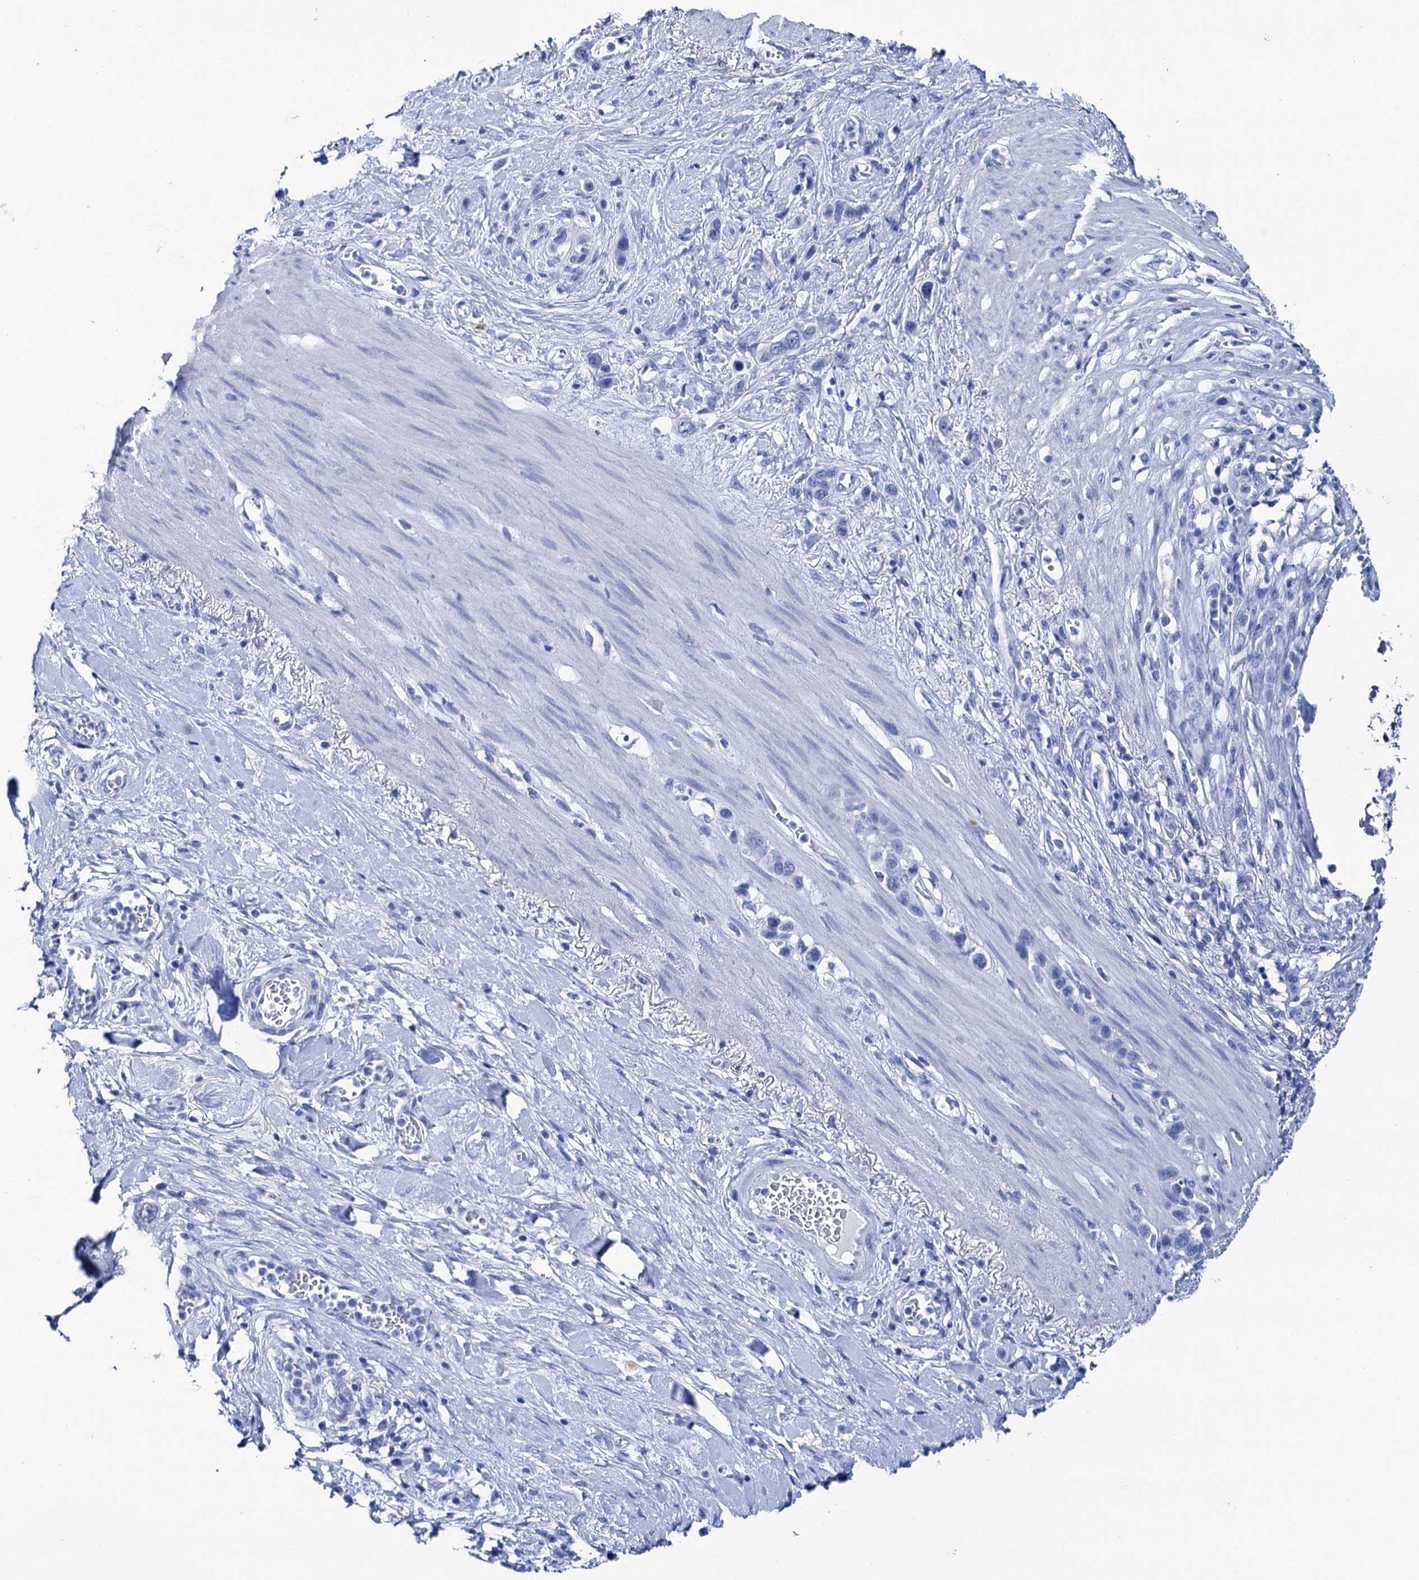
{"staining": {"intensity": "negative", "quantity": "none", "location": "none"}, "tissue": "stomach cancer", "cell_type": "Tumor cells", "image_type": "cancer", "snomed": [{"axis": "morphology", "description": "Adenocarcinoma, NOS"}, {"axis": "morphology", "description": "Adenocarcinoma, High grade"}, {"axis": "topography", "description": "Stomach, upper"}, {"axis": "topography", "description": "Stomach, lower"}], "caption": "This is a micrograph of immunohistochemistry (IHC) staining of stomach cancer (adenocarcinoma), which shows no positivity in tumor cells.", "gene": "BRINP1", "patient": {"sex": "female", "age": 65}}